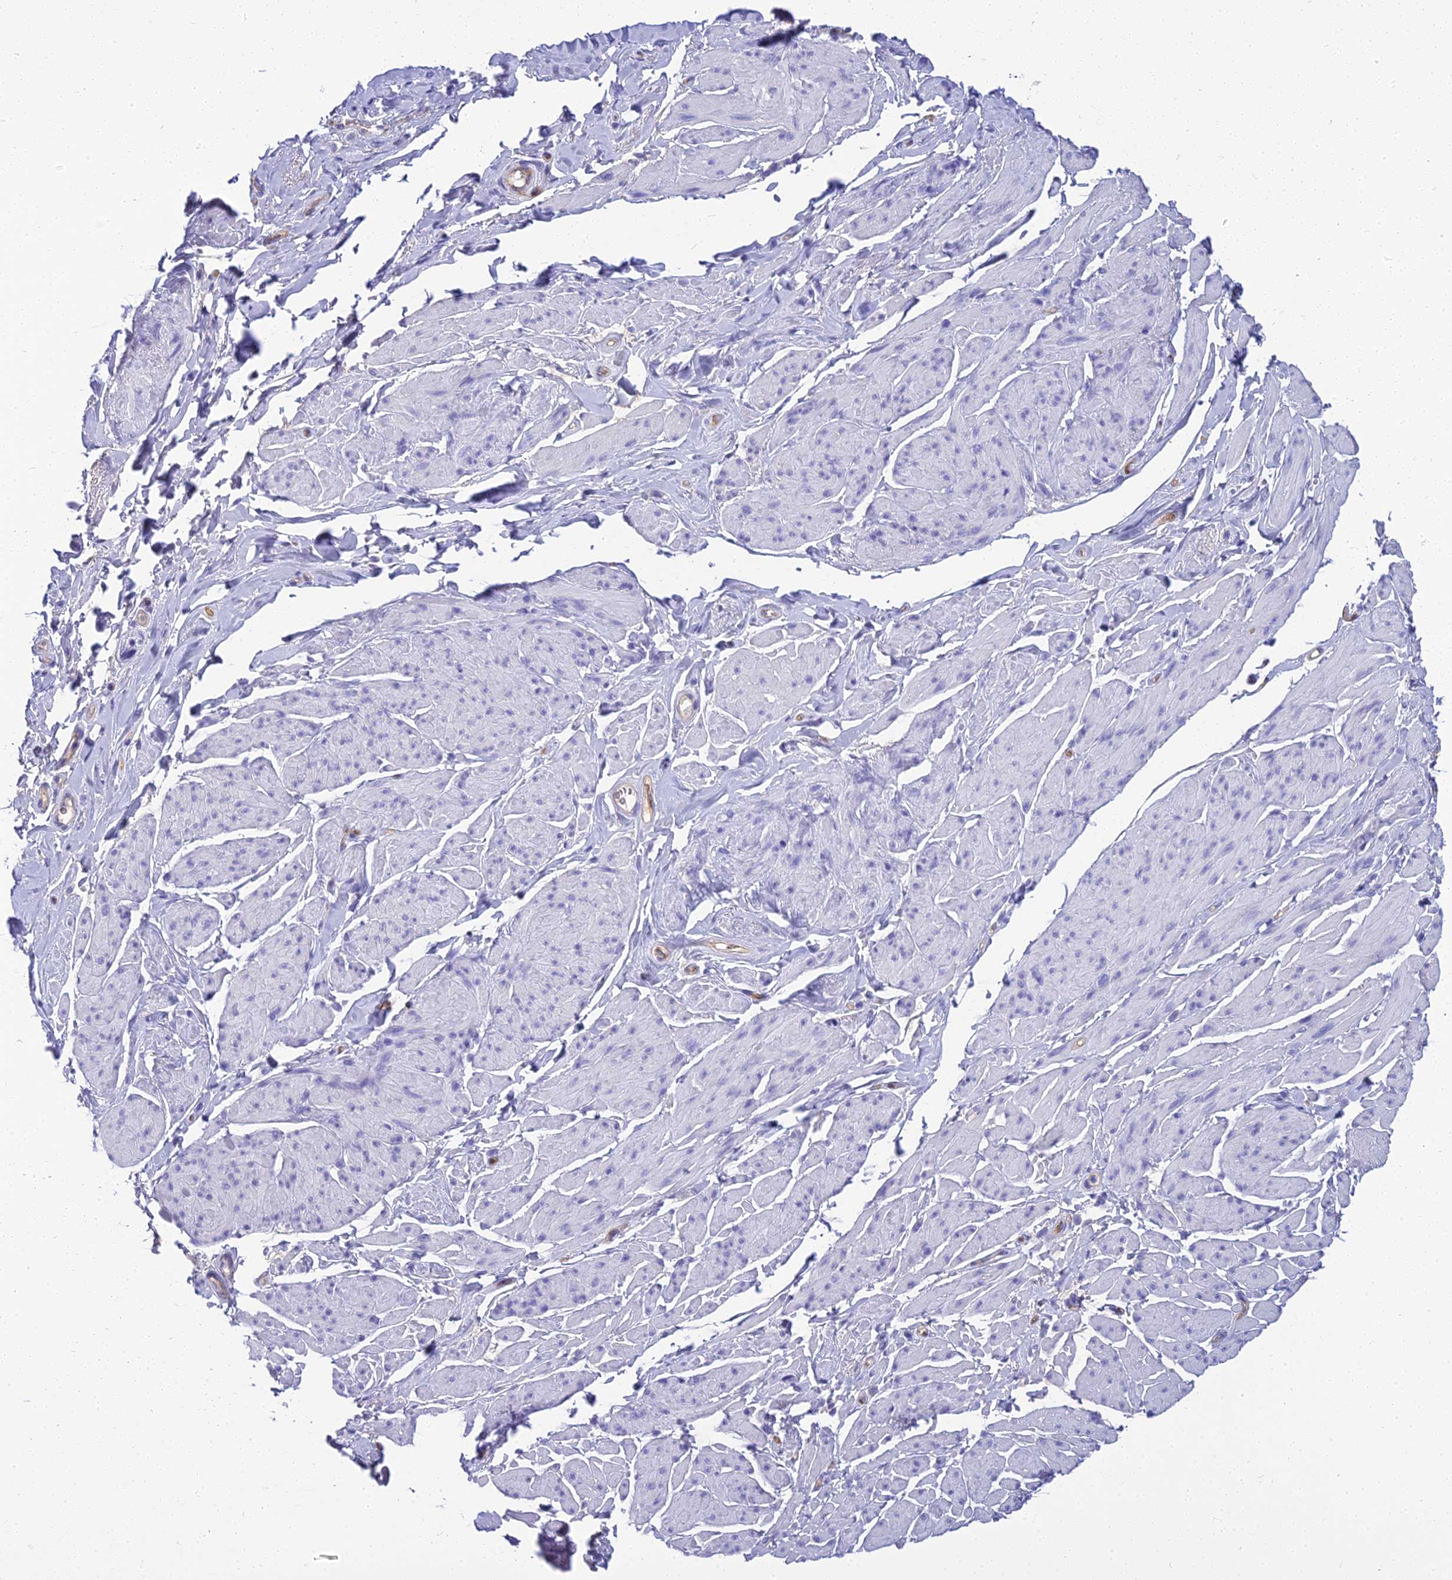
{"staining": {"intensity": "negative", "quantity": "none", "location": "none"}, "tissue": "smooth muscle", "cell_type": "Smooth muscle cells", "image_type": "normal", "snomed": [{"axis": "morphology", "description": "Normal tissue, NOS"}, {"axis": "topography", "description": "Smooth muscle"}, {"axis": "topography", "description": "Peripheral nerve tissue"}], "caption": "There is no significant staining in smooth muscle cells of smooth muscle. The staining was performed using DAB to visualize the protein expression in brown, while the nuclei were stained in blue with hematoxylin (Magnification: 20x).", "gene": "NINJ1", "patient": {"sex": "male", "age": 69}}